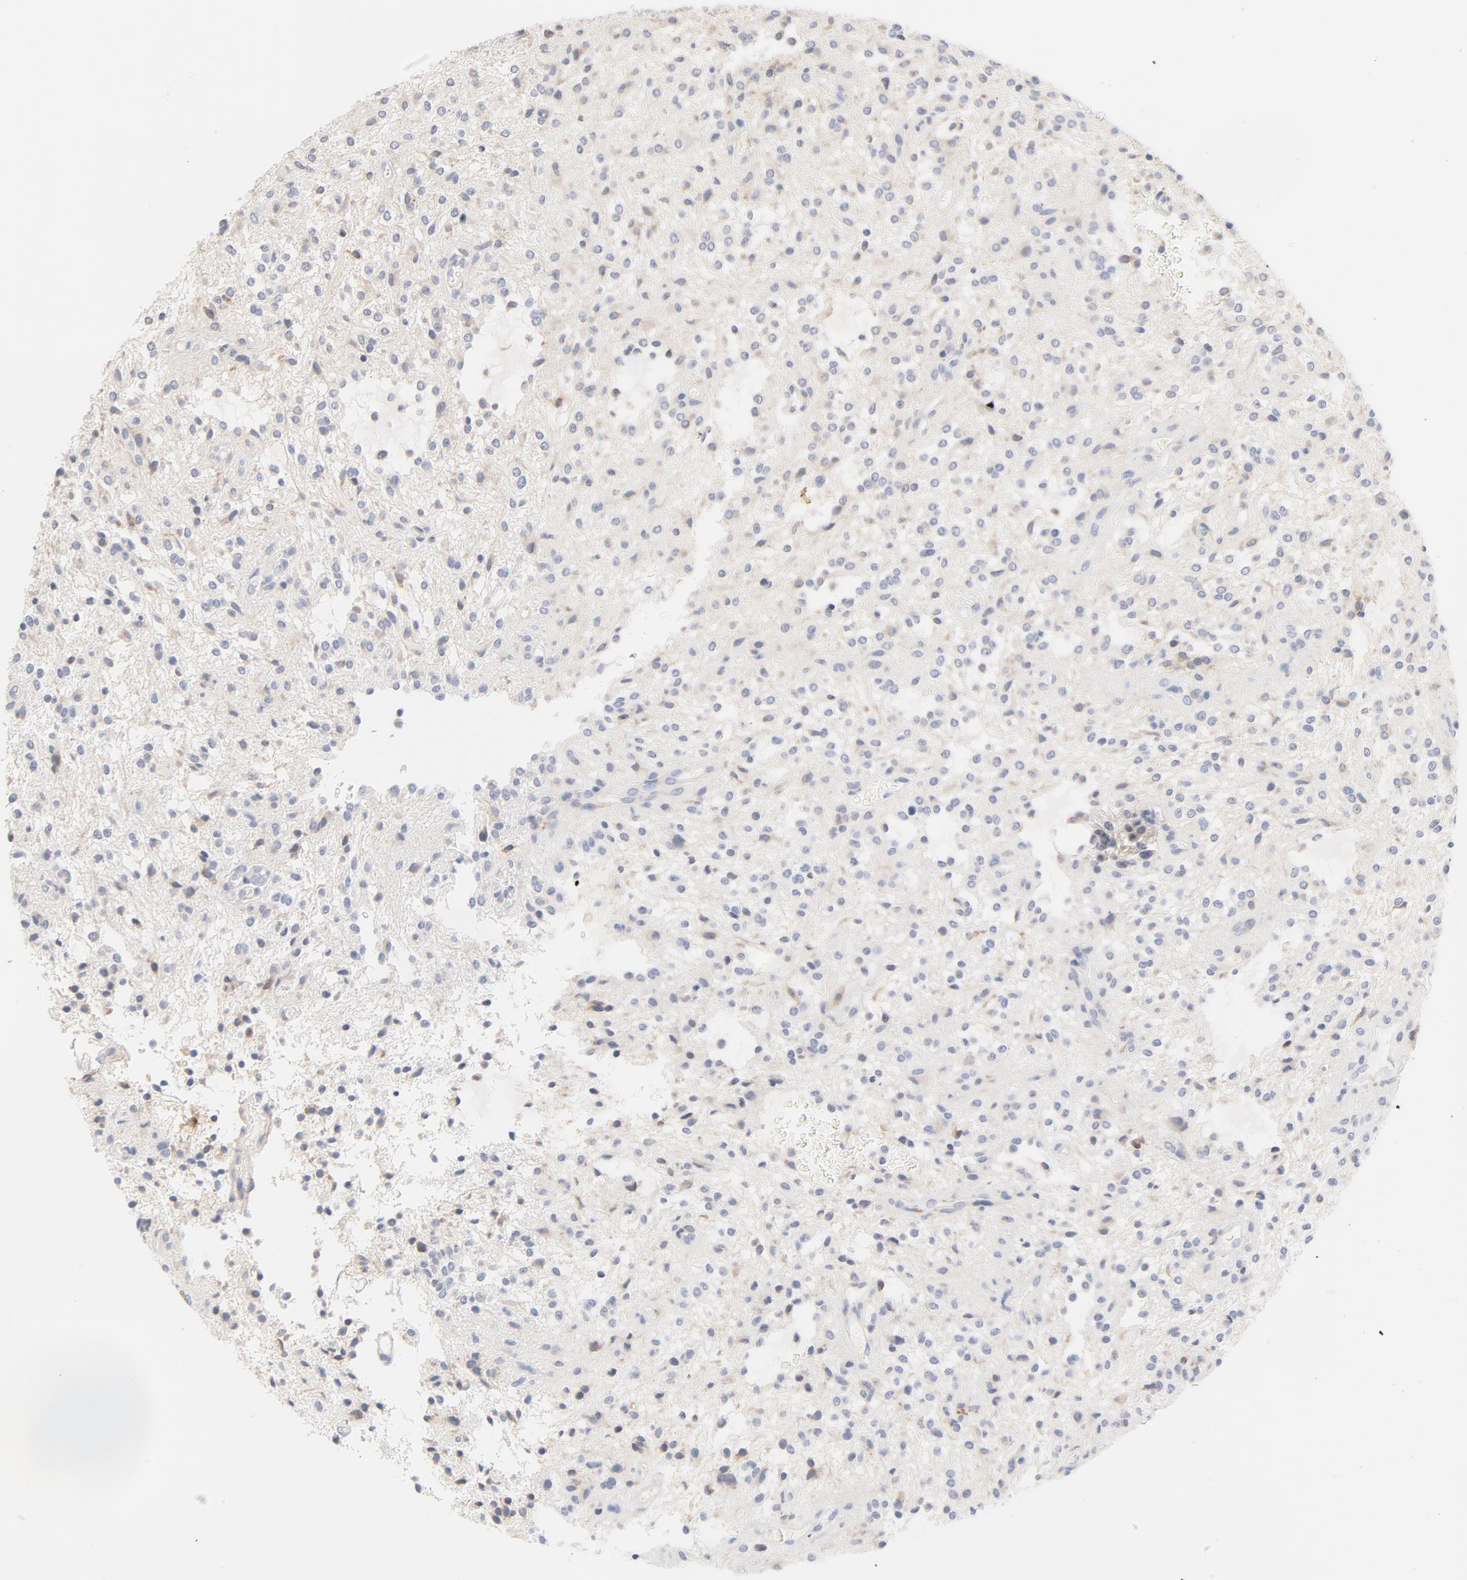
{"staining": {"intensity": "negative", "quantity": "none", "location": "none"}, "tissue": "glioma", "cell_type": "Tumor cells", "image_type": "cancer", "snomed": [{"axis": "morphology", "description": "Glioma, malignant, NOS"}, {"axis": "topography", "description": "Cerebellum"}], "caption": "Protein analysis of glioma demonstrates no significant staining in tumor cells.", "gene": "TLR4", "patient": {"sex": "female", "age": 10}}